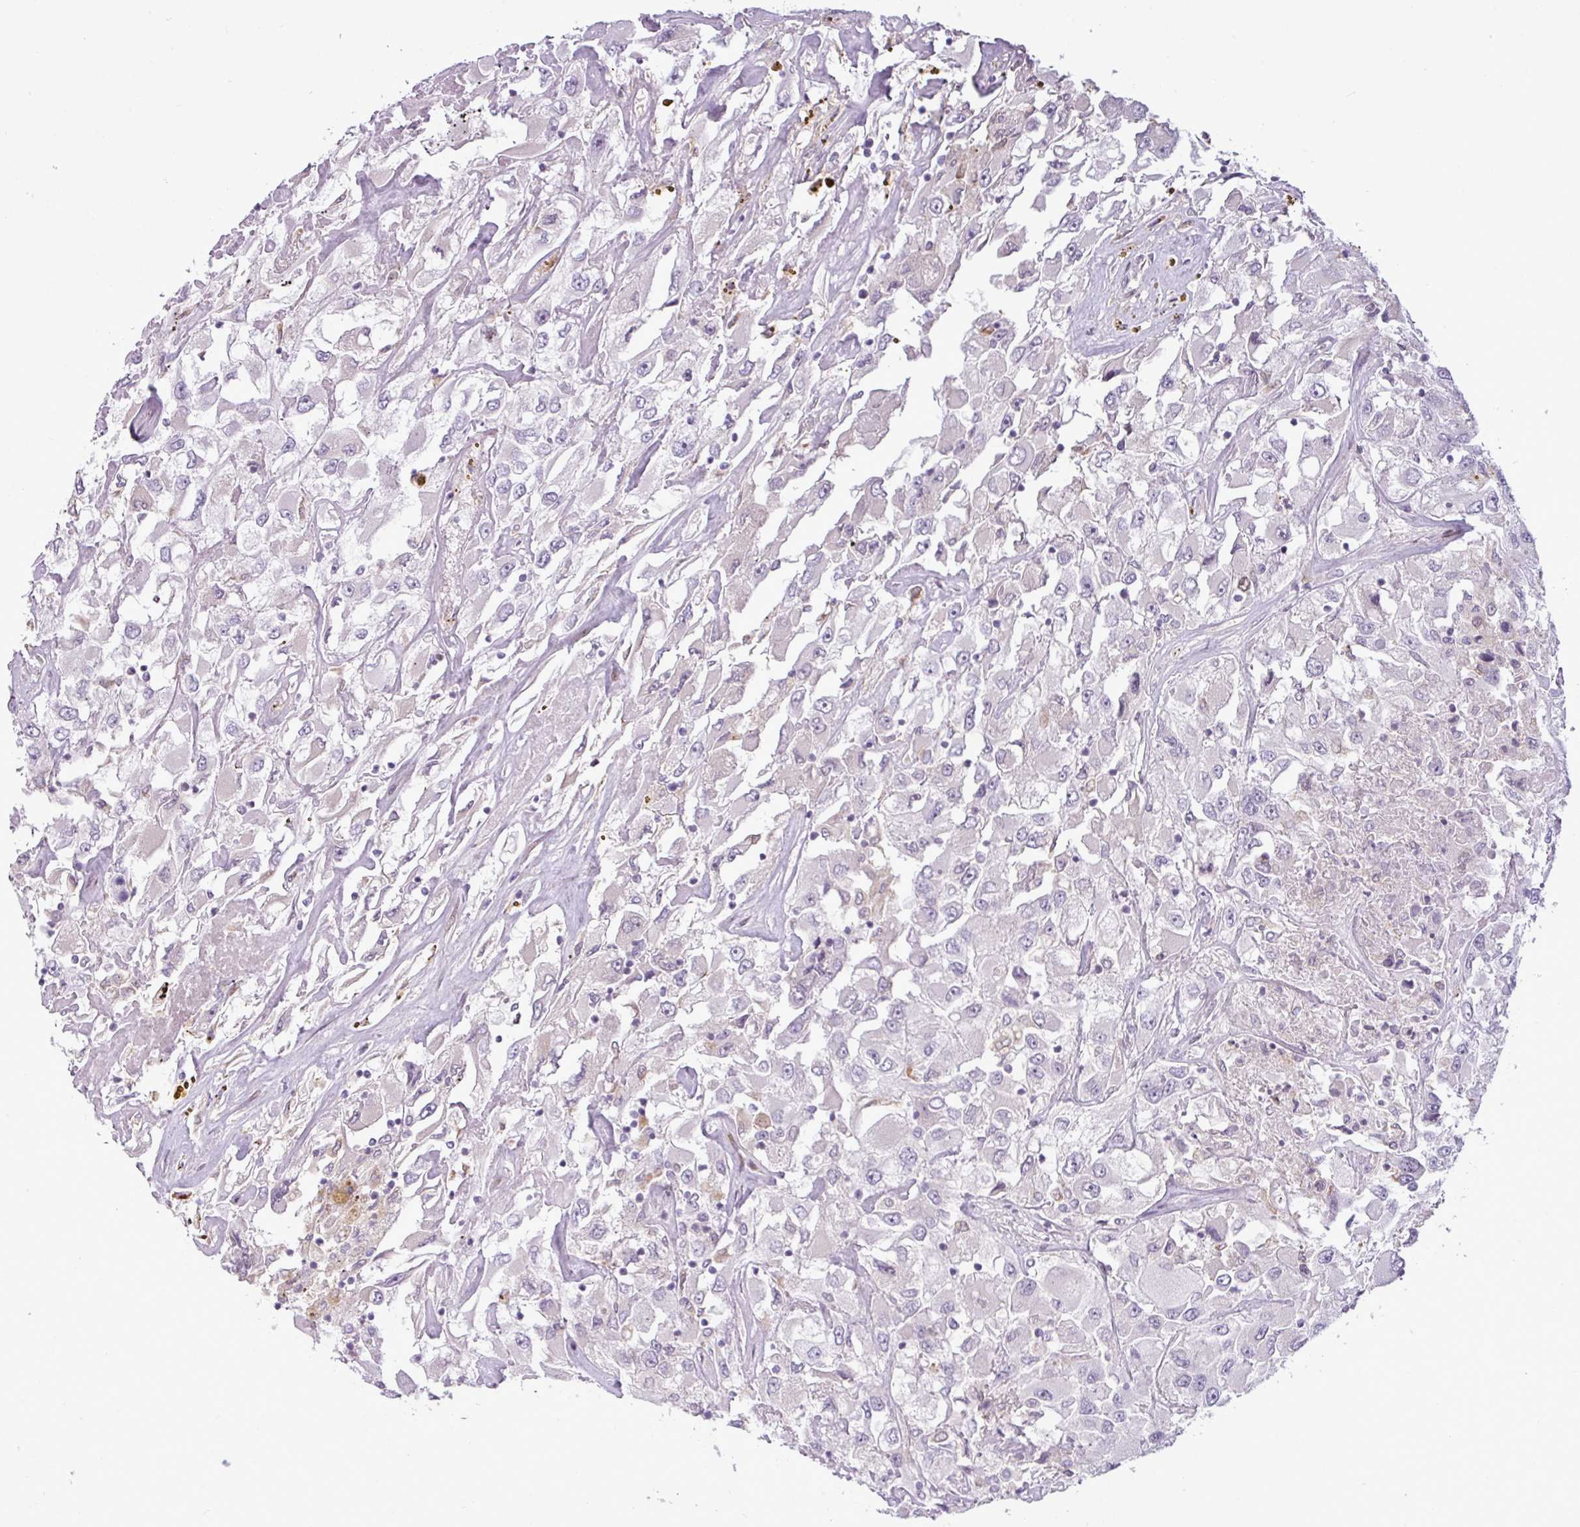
{"staining": {"intensity": "negative", "quantity": "none", "location": "none"}, "tissue": "renal cancer", "cell_type": "Tumor cells", "image_type": "cancer", "snomed": [{"axis": "morphology", "description": "Adenocarcinoma, NOS"}, {"axis": "topography", "description": "Kidney"}], "caption": "Immunohistochemistry of adenocarcinoma (renal) demonstrates no positivity in tumor cells.", "gene": "SLC66A2", "patient": {"sex": "female", "age": 52}}